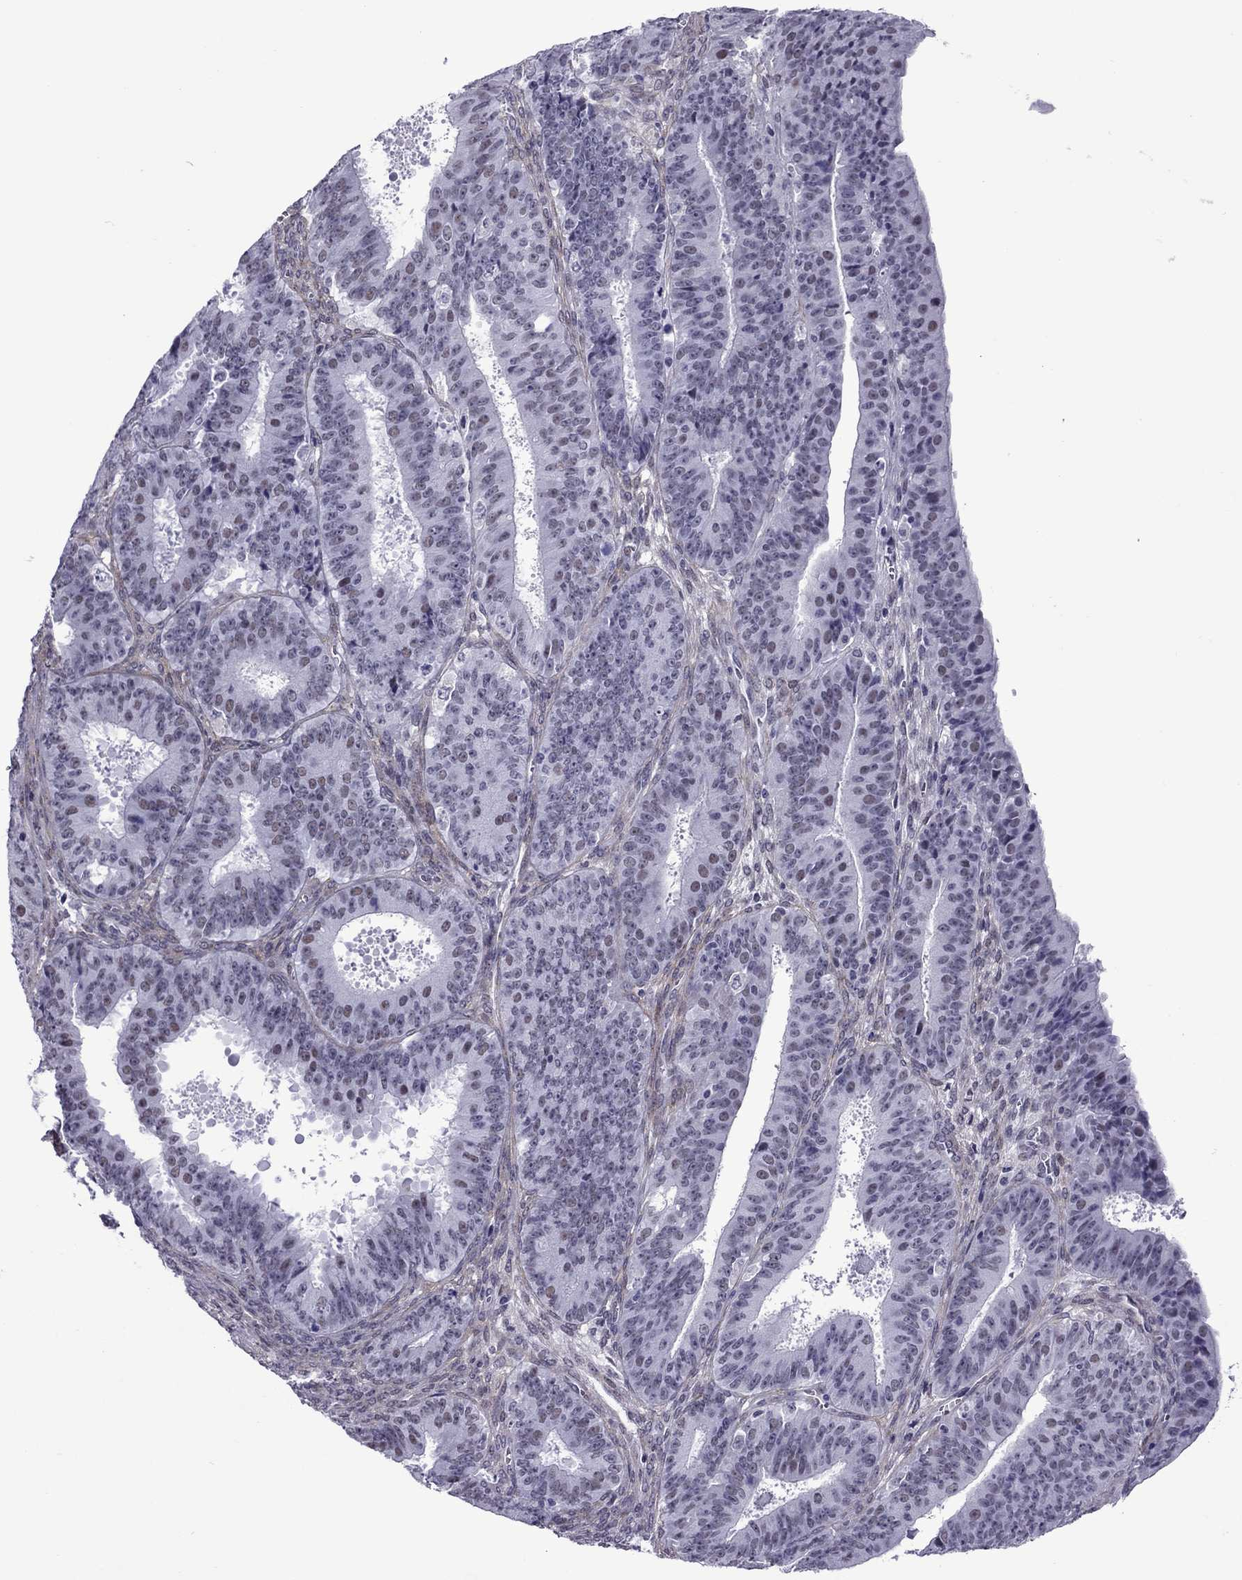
{"staining": {"intensity": "negative", "quantity": "none", "location": "none"}, "tissue": "ovarian cancer", "cell_type": "Tumor cells", "image_type": "cancer", "snomed": [{"axis": "morphology", "description": "Carcinoma, endometroid"}, {"axis": "topography", "description": "Ovary"}], "caption": "Micrograph shows no protein expression in tumor cells of ovarian endometroid carcinoma tissue.", "gene": "ZNF646", "patient": {"sex": "female", "age": 42}}